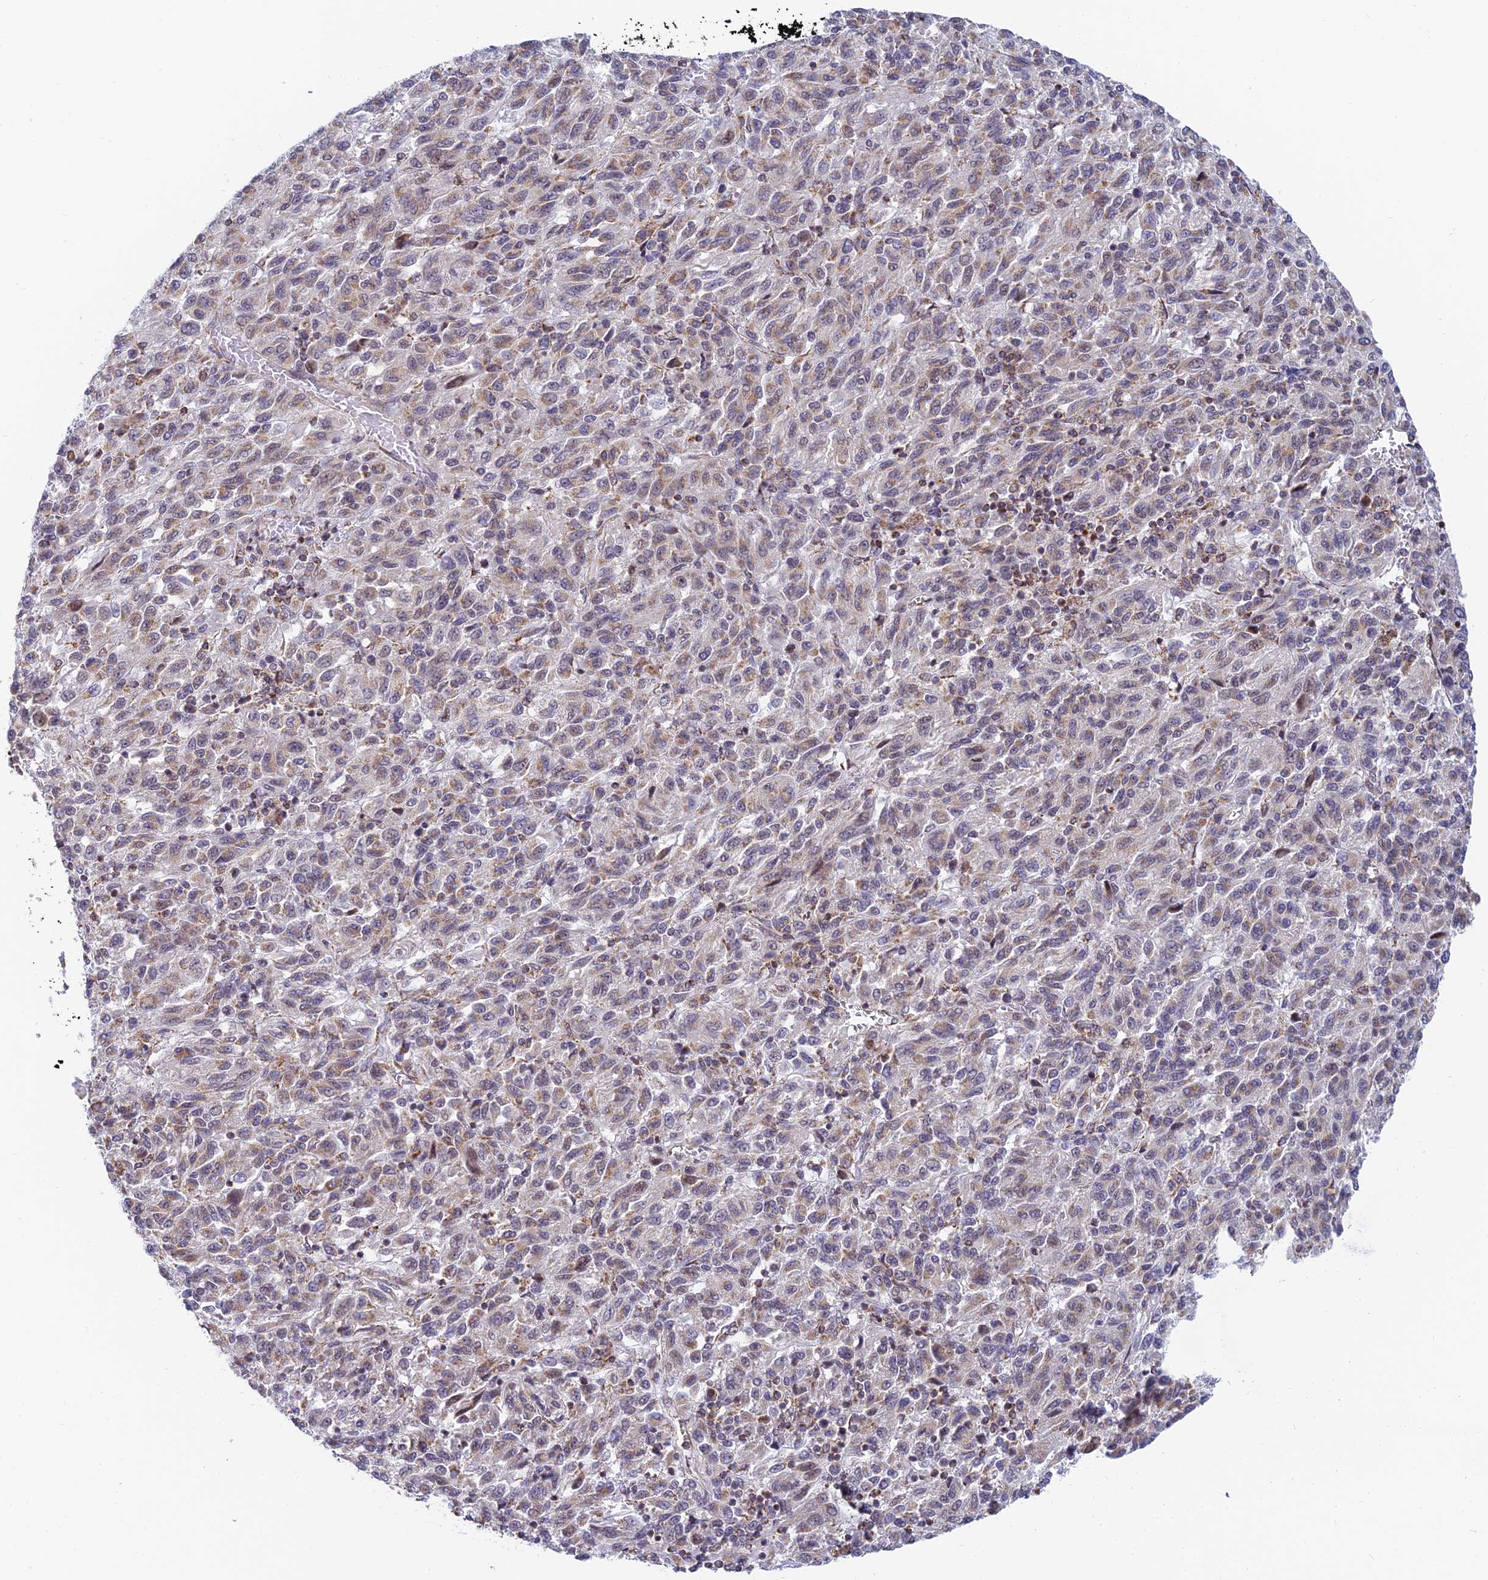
{"staining": {"intensity": "weak", "quantity": ">75%", "location": "cytoplasmic/membranous"}, "tissue": "melanoma", "cell_type": "Tumor cells", "image_type": "cancer", "snomed": [{"axis": "morphology", "description": "Malignant melanoma, Metastatic site"}, {"axis": "topography", "description": "Lung"}], "caption": "Malignant melanoma (metastatic site) stained with DAB (3,3'-diaminobenzidine) IHC demonstrates low levels of weak cytoplasmic/membranous expression in approximately >75% of tumor cells.", "gene": "HOOK2", "patient": {"sex": "male", "age": 64}}